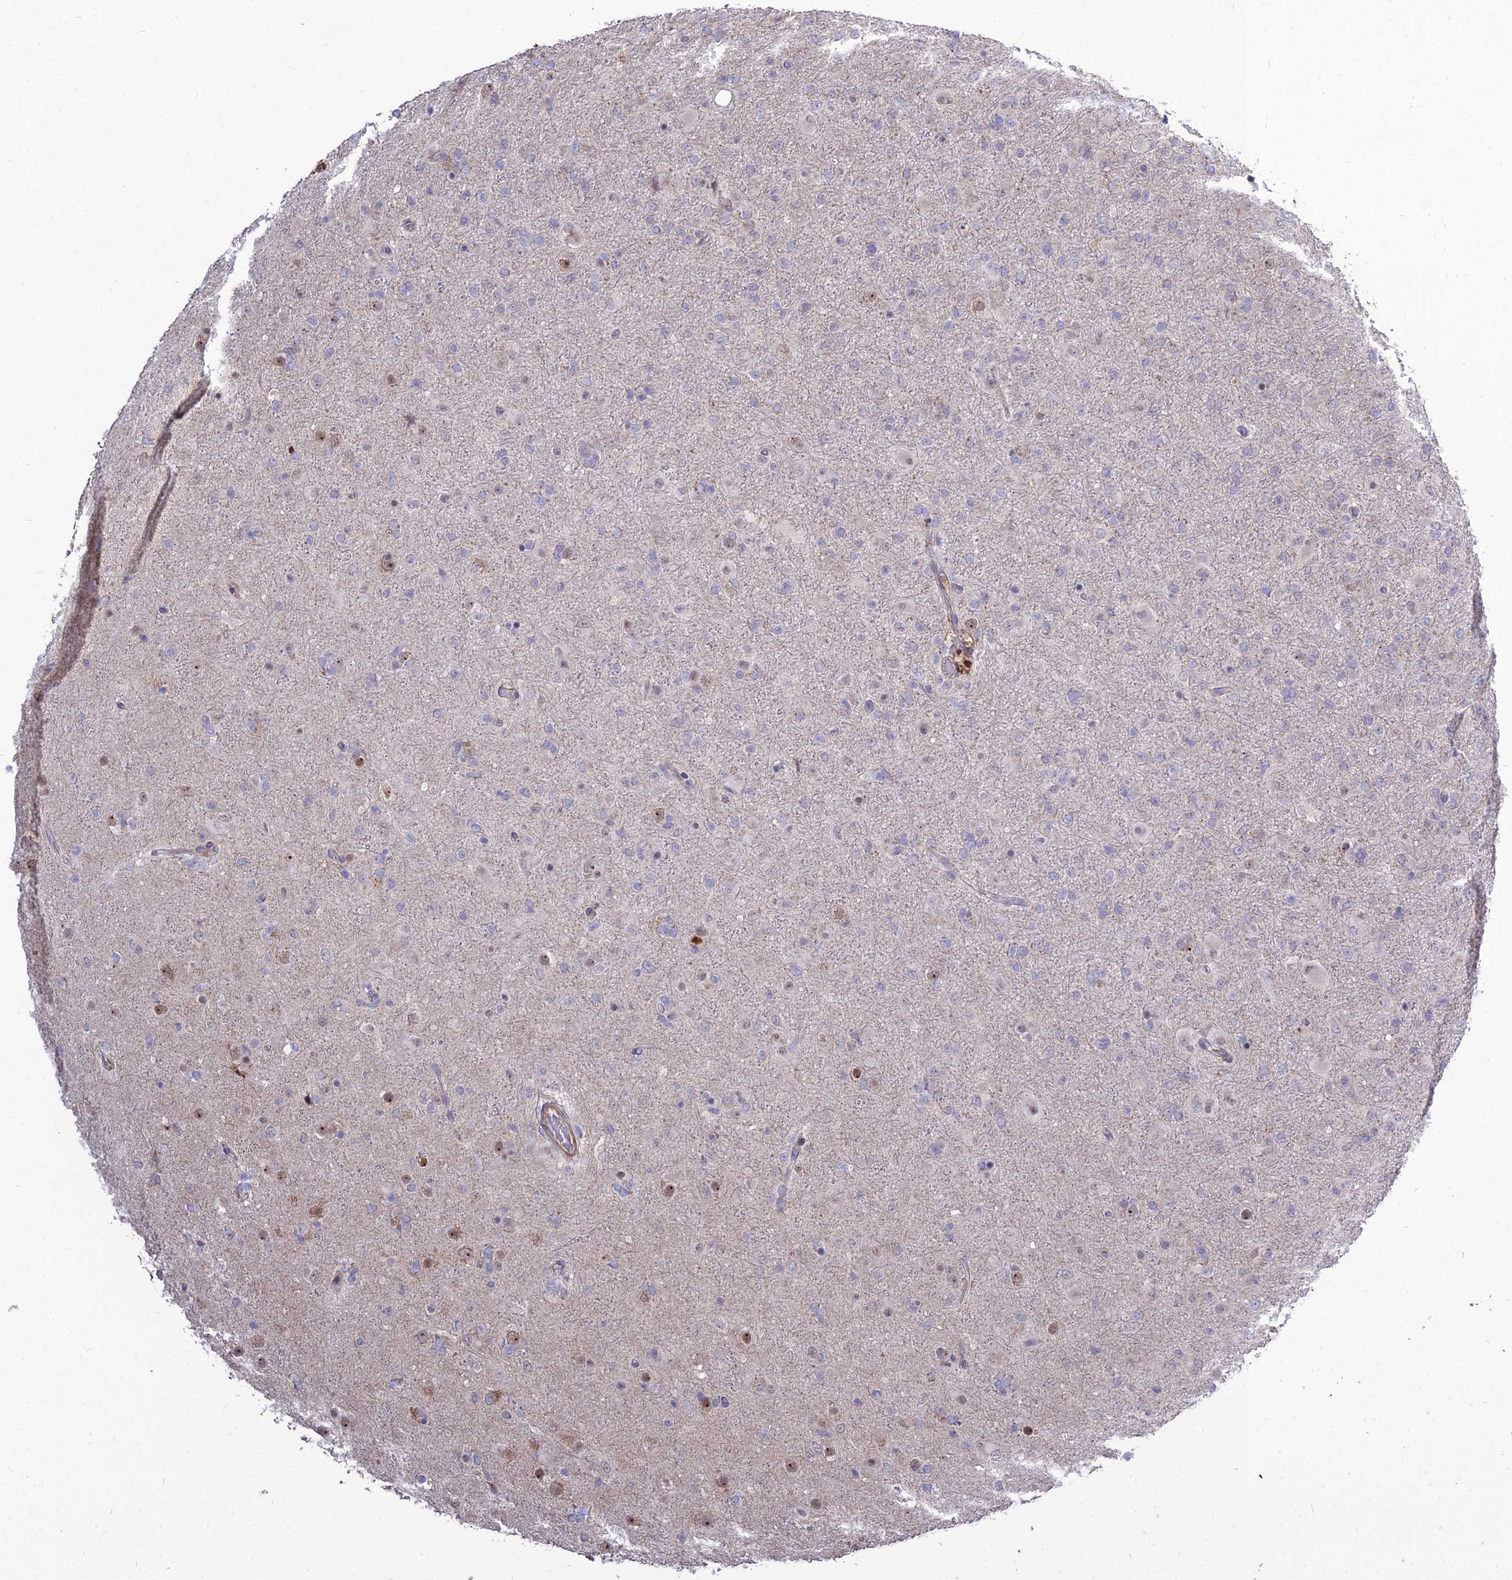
{"staining": {"intensity": "negative", "quantity": "none", "location": "none"}, "tissue": "glioma", "cell_type": "Tumor cells", "image_type": "cancer", "snomed": [{"axis": "morphology", "description": "Glioma, malignant, Low grade"}, {"axis": "topography", "description": "Brain"}], "caption": "Immunohistochemistry photomicrograph of glioma stained for a protein (brown), which demonstrates no expression in tumor cells.", "gene": "TSPYL2", "patient": {"sex": "male", "age": 65}}